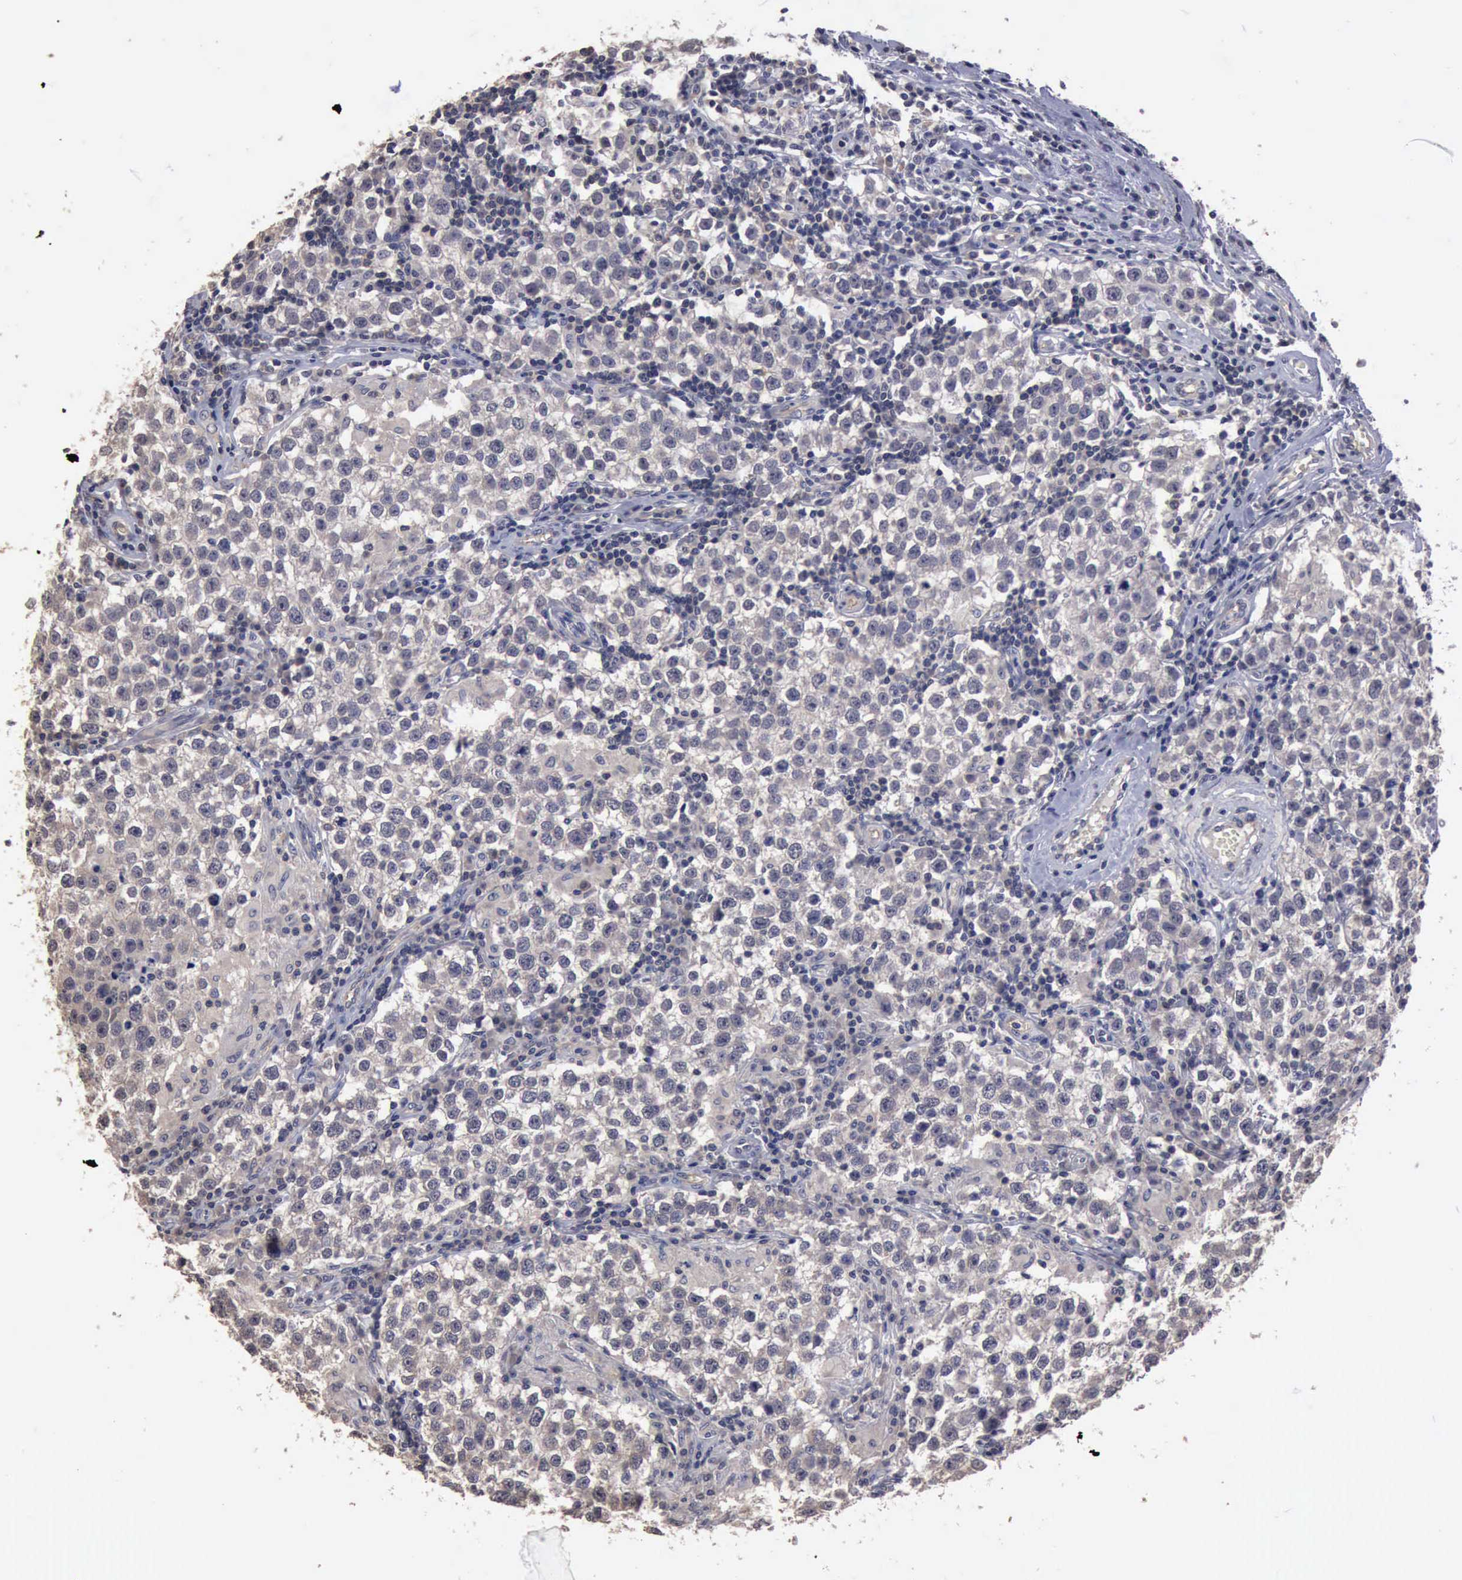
{"staining": {"intensity": "negative", "quantity": "none", "location": "none"}, "tissue": "testis cancer", "cell_type": "Tumor cells", "image_type": "cancer", "snomed": [{"axis": "morphology", "description": "Seminoma, NOS"}, {"axis": "topography", "description": "Testis"}], "caption": "High magnification brightfield microscopy of testis cancer stained with DAB (3,3'-diaminobenzidine) (brown) and counterstained with hematoxylin (blue): tumor cells show no significant staining.", "gene": "CRKL", "patient": {"sex": "male", "age": 36}}